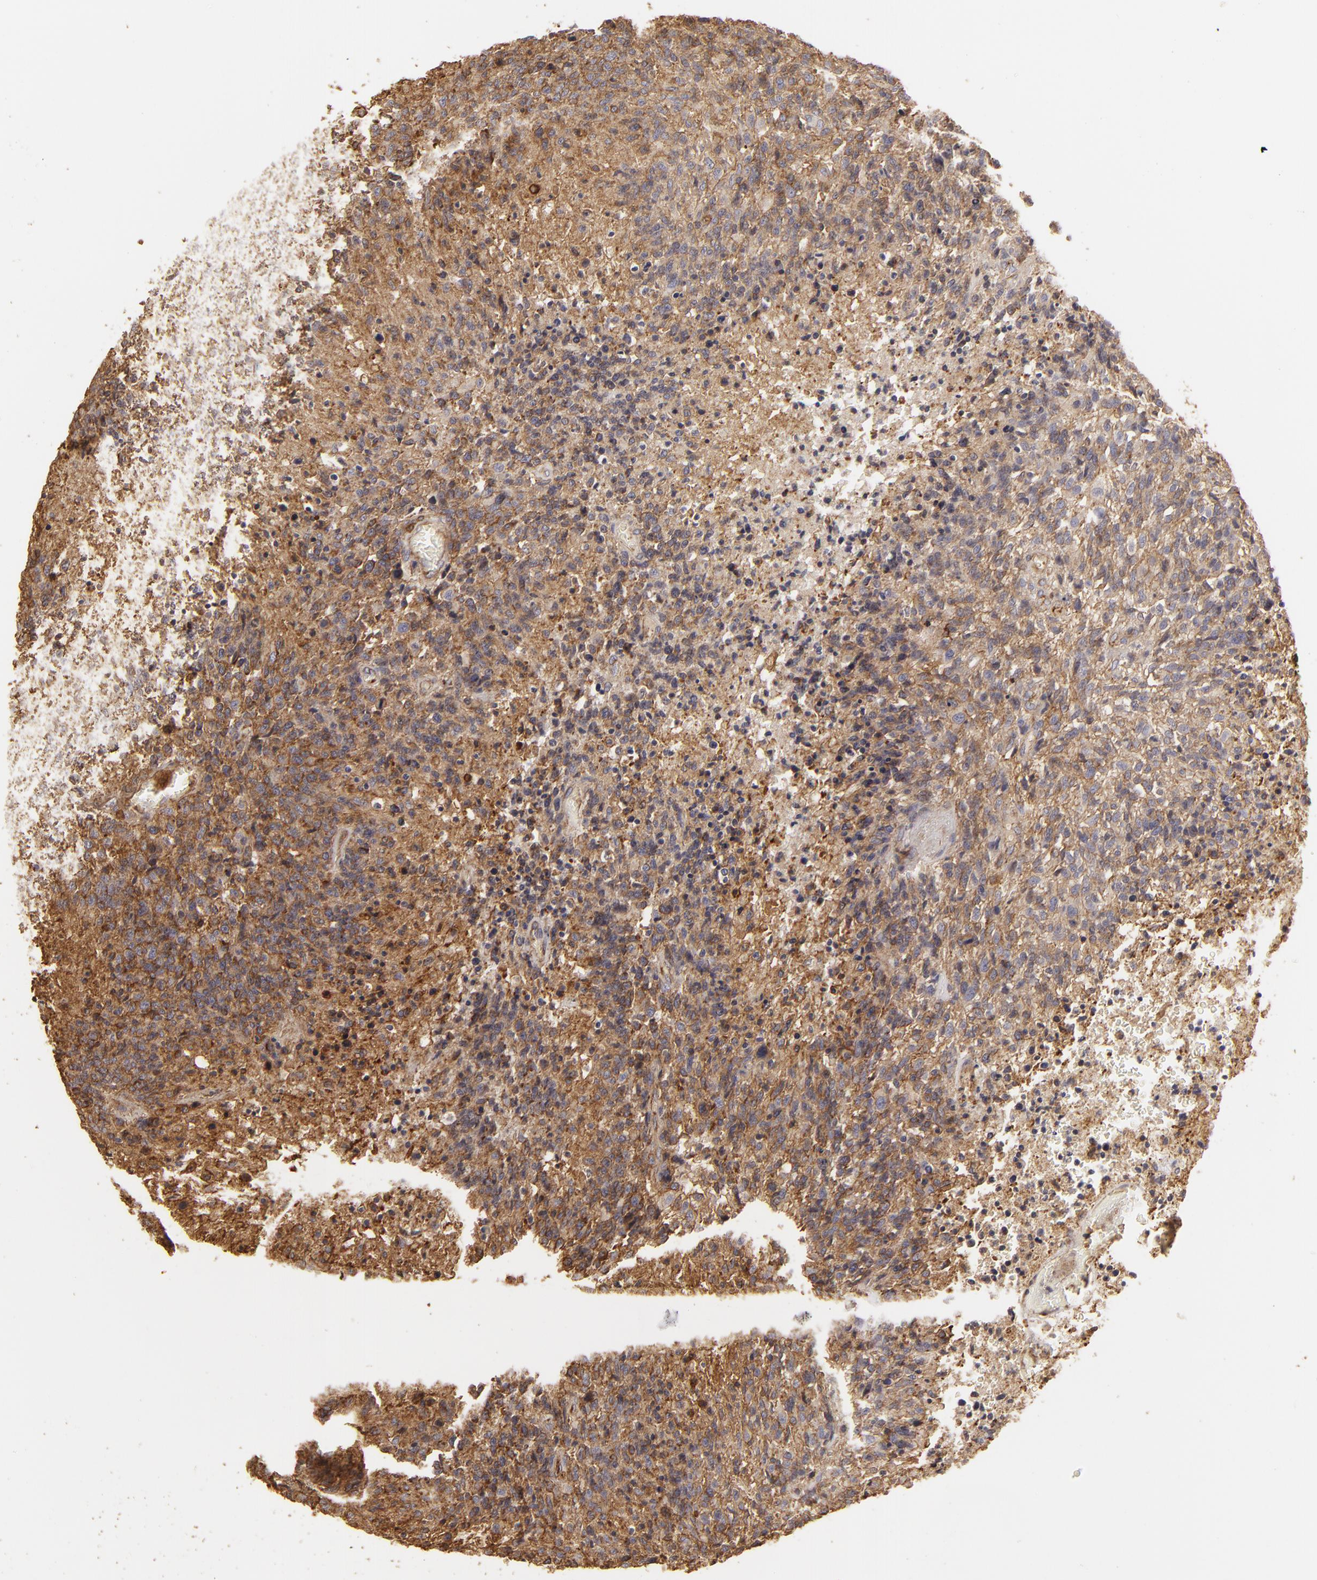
{"staining": {"intensity": "moderate", "quantity": ">75%", "location": "cytoplasmic/membranous"}, "tissue": "glioma", "cell_type": "Tumor cells", "image_type": "cancer", "snomed": [{"axis": "morphology", "description": "Glioma, malignant, High grade"}, {"axis": "topography", "description": "Brain"}], "caption": "IHC of human high-grade glioma (malignant) exhibits medium levels of moderate cytoplasmic/membranous staining in approximately >75% of tumor cells.", "gene": "ACTB", "patient": {"sex": "male", "age": 36}}